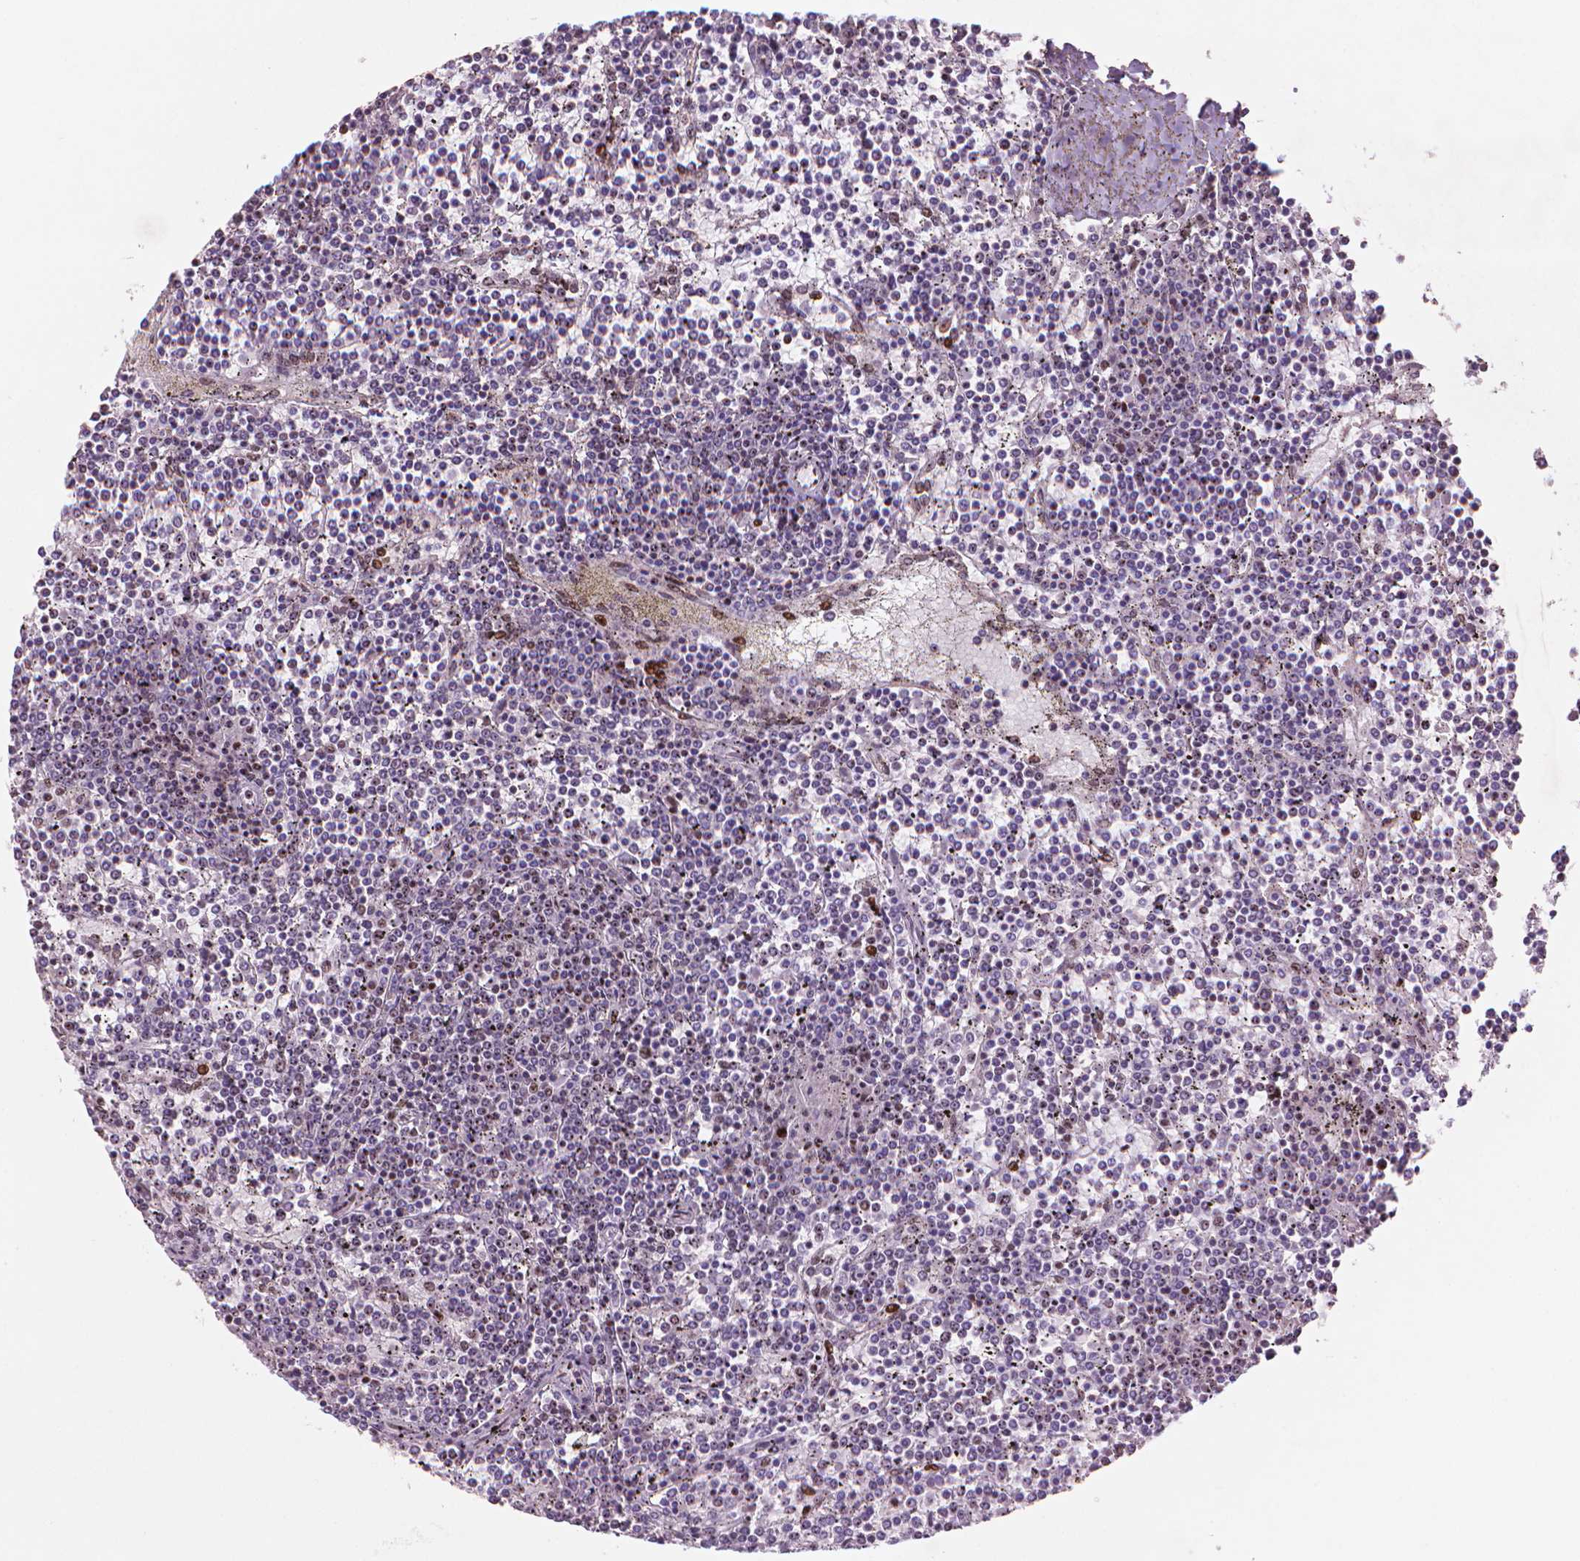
{"staining": {"intensity": "negative", "quantity": "none", "location": "none"}, "tissue": "lymphoma", "cell_type": "Tumor cells", "image_type": "cancer", "snomed": [{"axis": "morphology", "description": "Malignant lymphoma, non-Hodgkin's type, Low grade"}, {"axis": "topography", "description": "Spleen"}], "caption": "Immunohistochemical staining of low-grade malignant lymphoma, non-Hodgkin's type reveals no significant expression in tumor cells.", "gene": "HES7", "patient": {"sex": "female", "age": 19}}